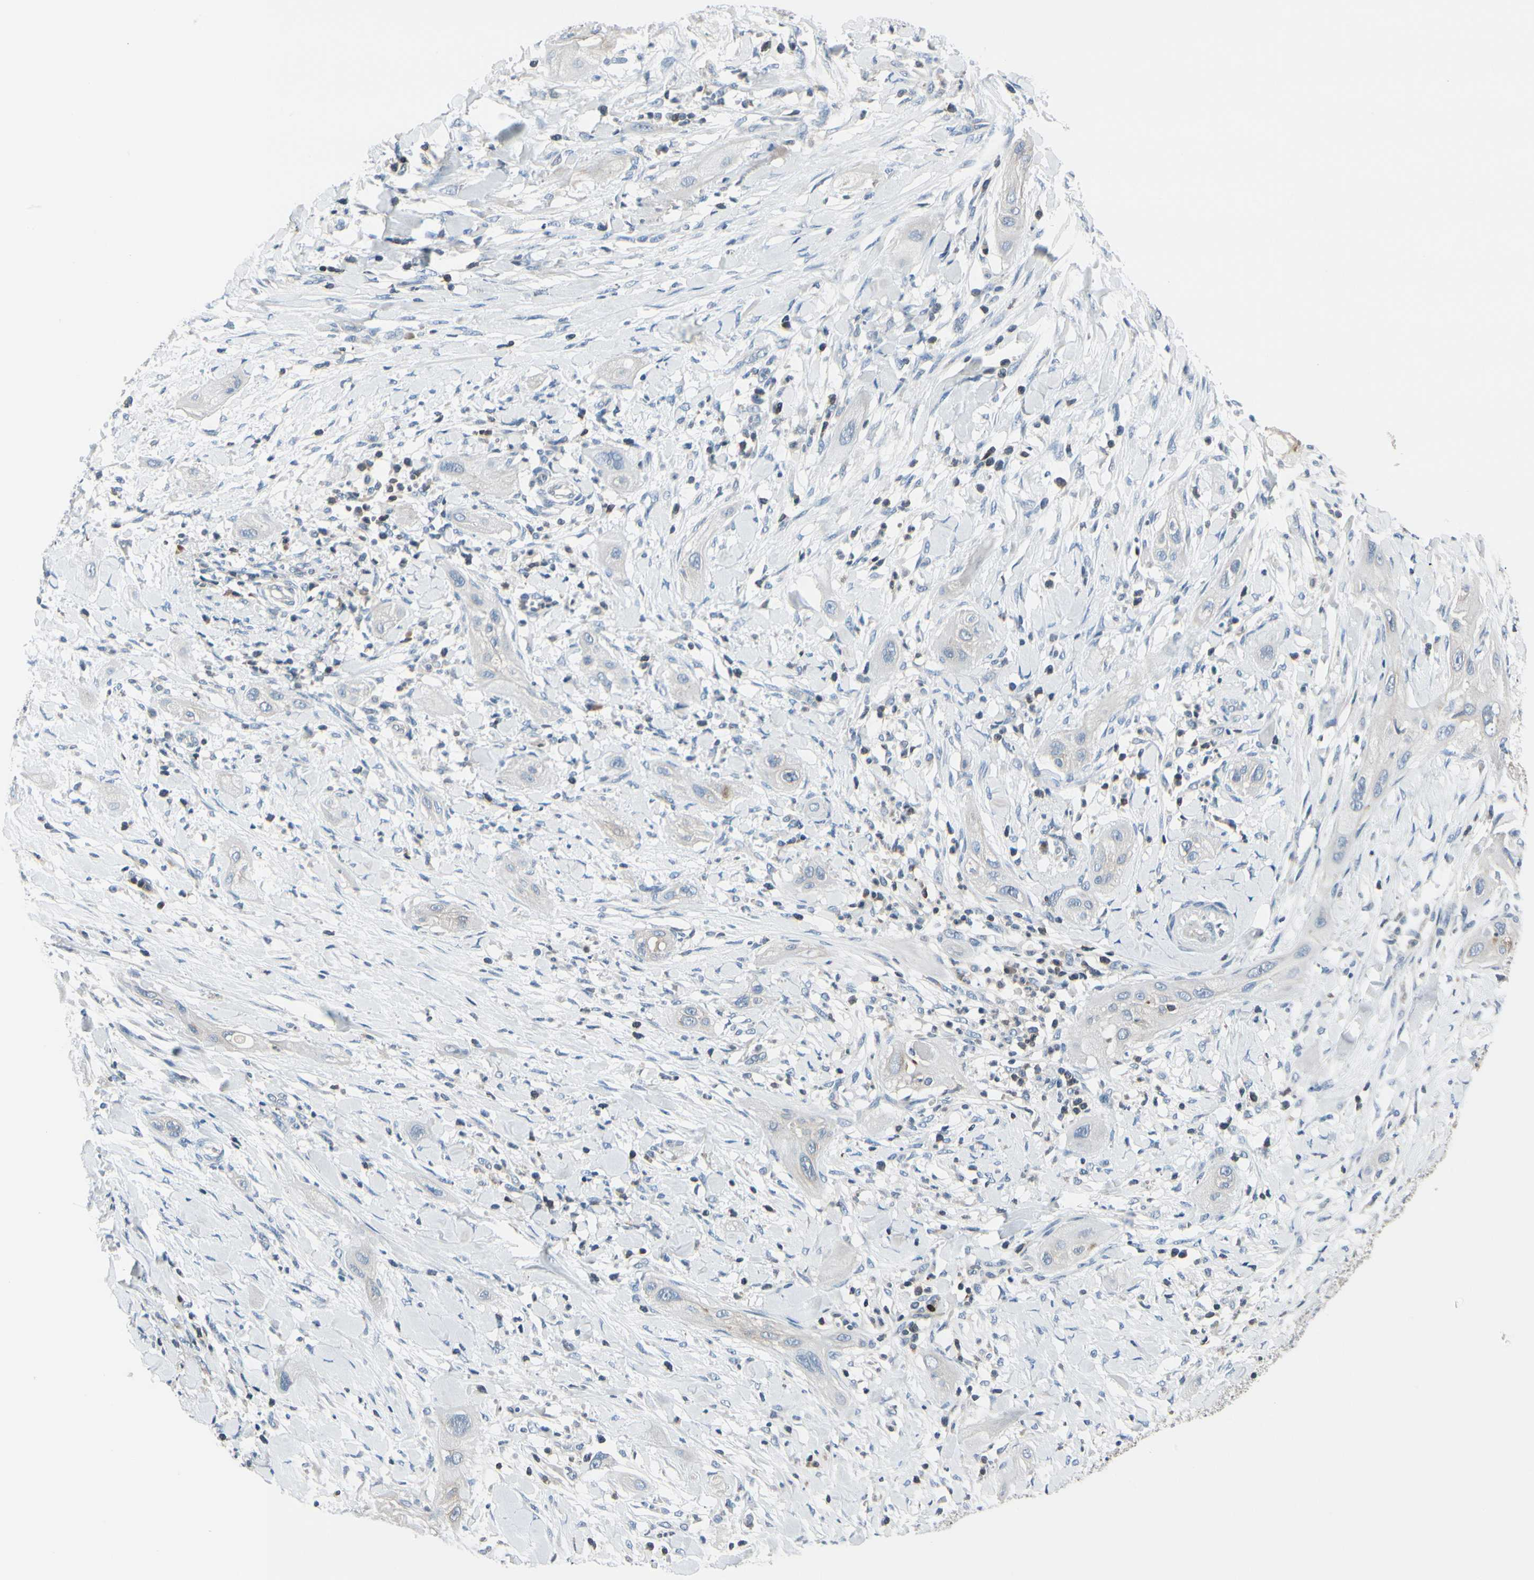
{"staining": {"intensity": "negative", "quantity": "none", "location": "none"}, "tissue": "lung cancer", "cell_type": "Tumor cells", "image_type": "cancer", "snomed": [{"axis": "morphology", "description": "Squamous cell carcinoma, NOS"}, {"axis": "topography", "description": "Lung"}], "caption": "A micrograph of human squamous cell carcinoma (lung) is negative for staining in tumor cells.", "gene": "SLC9A3R1", "patient": {"sex": "female", "age": 47}}